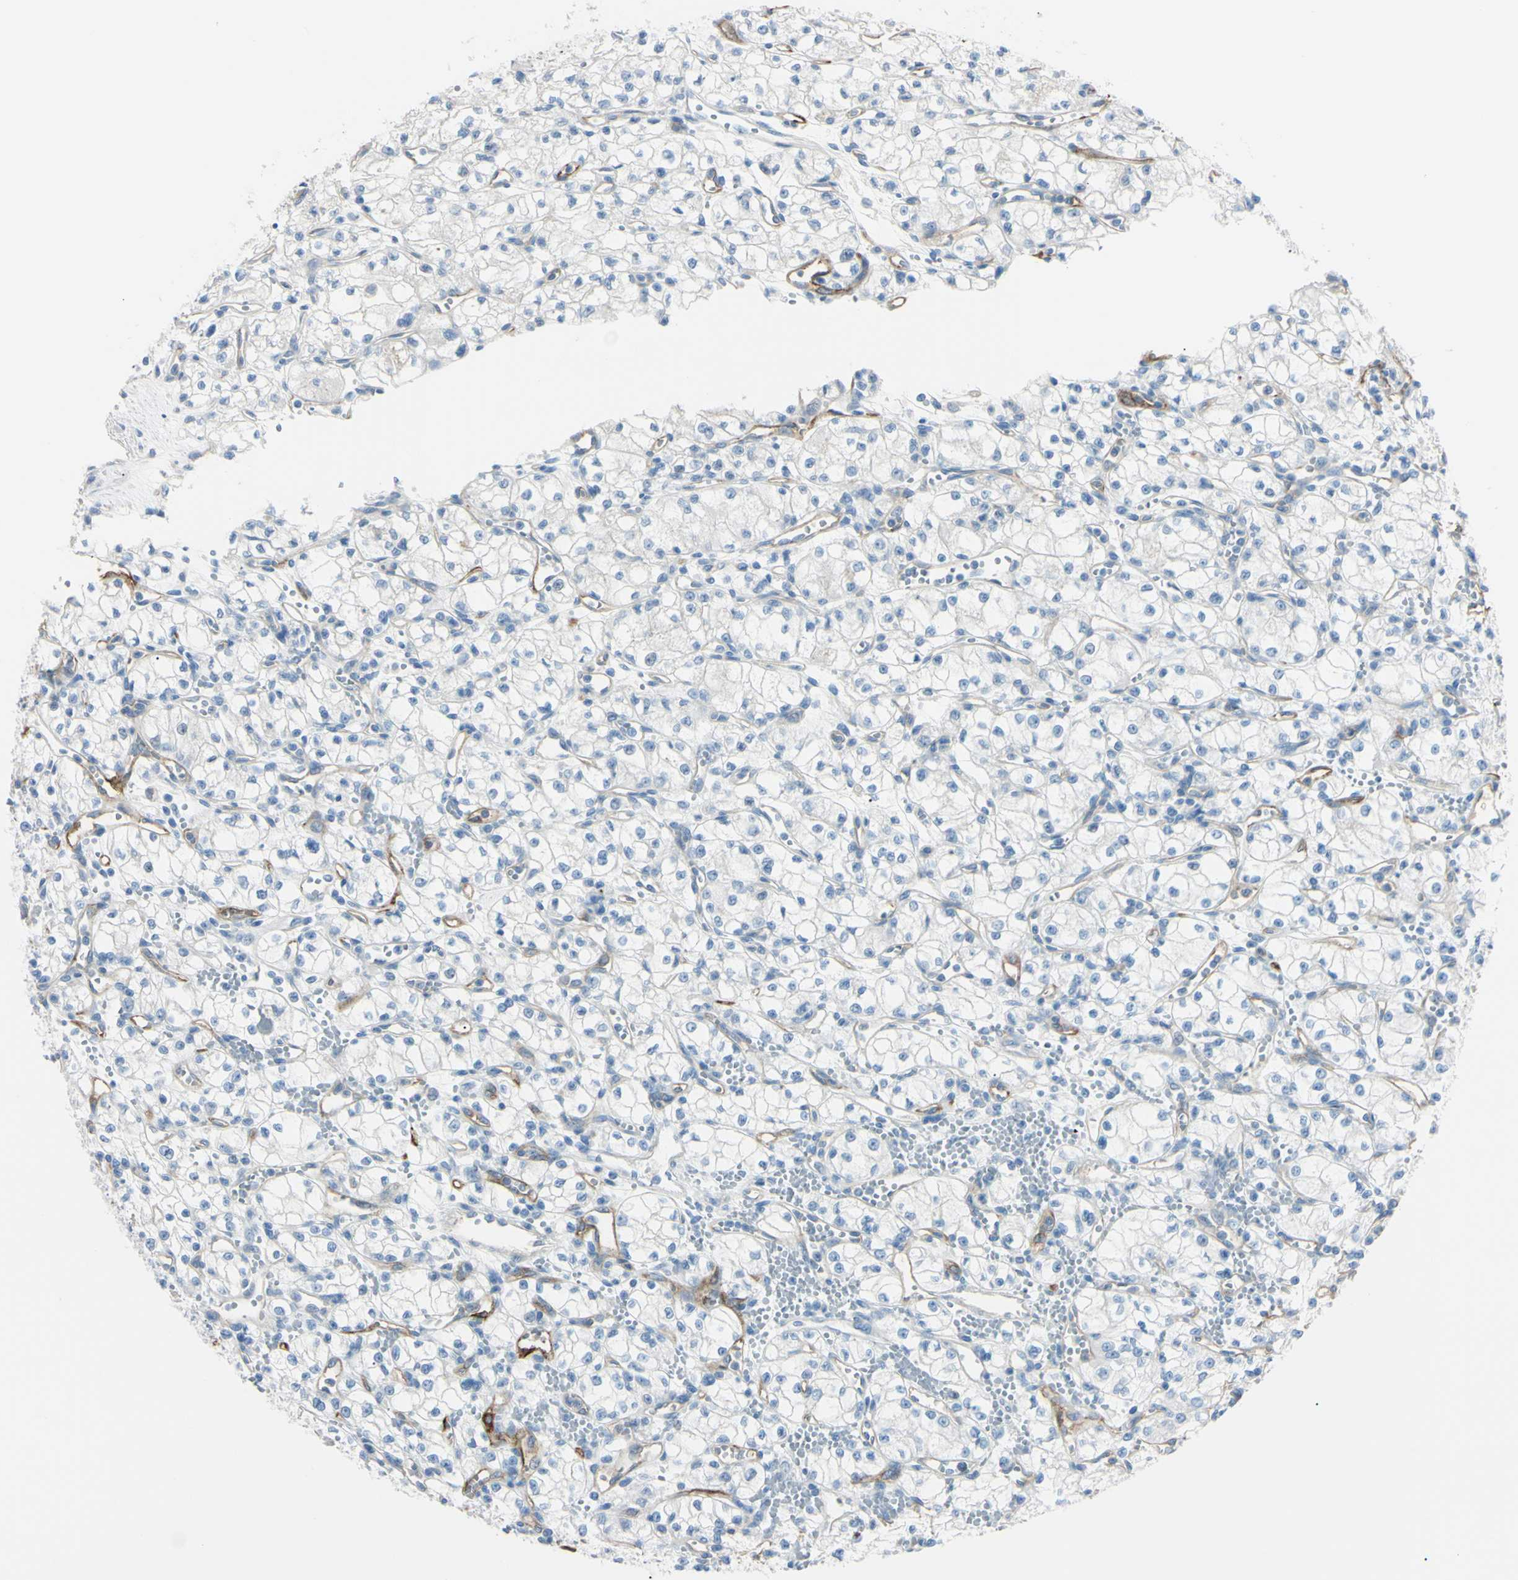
{"staining": {"intensity": "negative", "quantity": "none", "location": "none"}, "tissue": "renal cancer", "cell_type": "Tumor cells", "image_type": "cancer", "snomed": [{"axis": "morphology", "description": "Normal tissue, NOS"}, {"axis": "morphology", "description": "Adenocarcinoma, NOS"}, {"axis": "topography", "description": "Kidney"}], "caption": "The micrograph demonstrates no staining of tumor cells in adenocarcinoma (renal).", "gene": "FOLH1", "patient": {"sex": "male", "age": 59}}